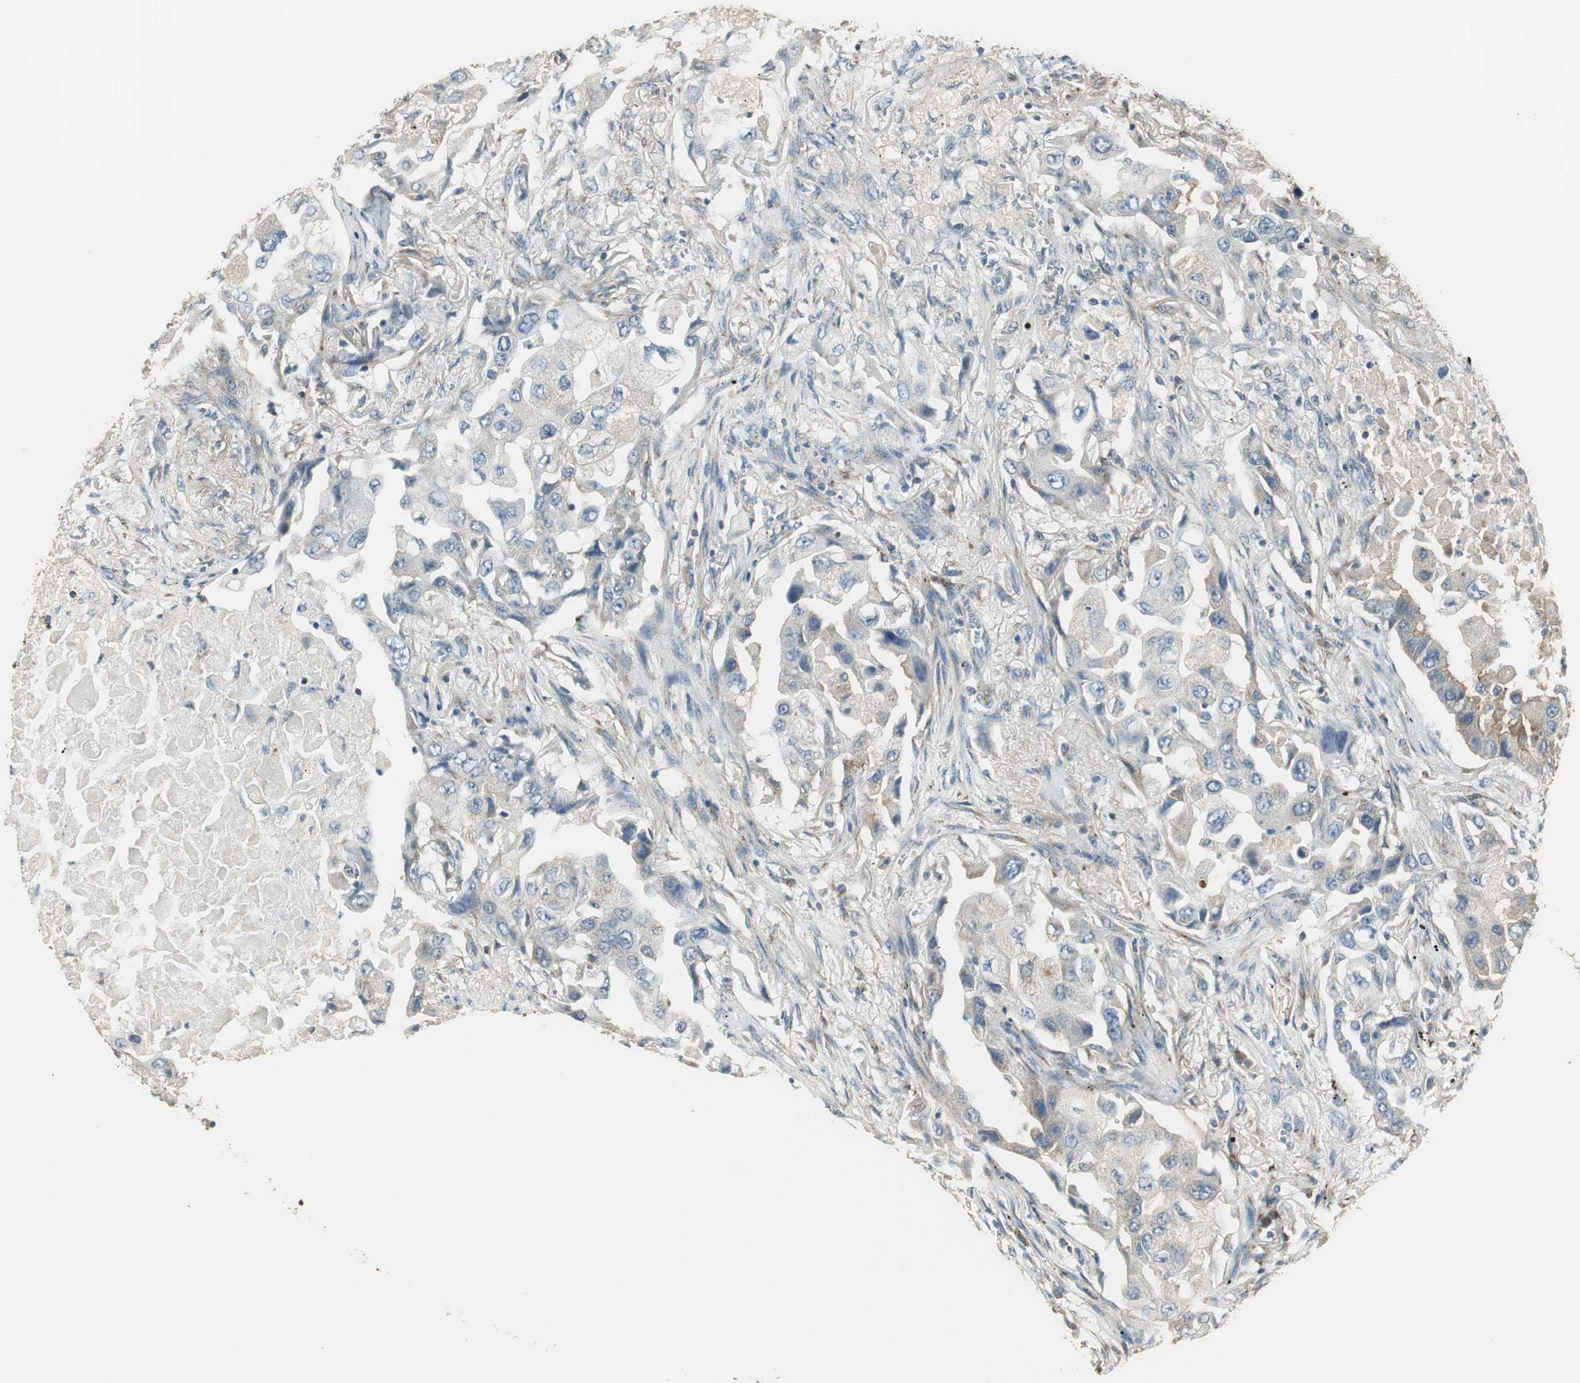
{"staining": {"intensity": "negative", "quantity": "none", "location": "none"}, "tissue": "lung cancer", "cell_type": "Tumor cells", "image_type": "cancer", "snomed": [{"axis": "morphology", "description": "Adenocarcinoma, NOS"}, {"axis": "topography", "description": "Lung"}], "caption": "DAB immunohistochemical staining of lung cancer exhibits no significant expression in tumor cells. (Immunohistochemistry (ihc), brightfield microscopy, high magnification).", "gene": "MSTO1", "patient": {"sex": "female", "age": 65}}